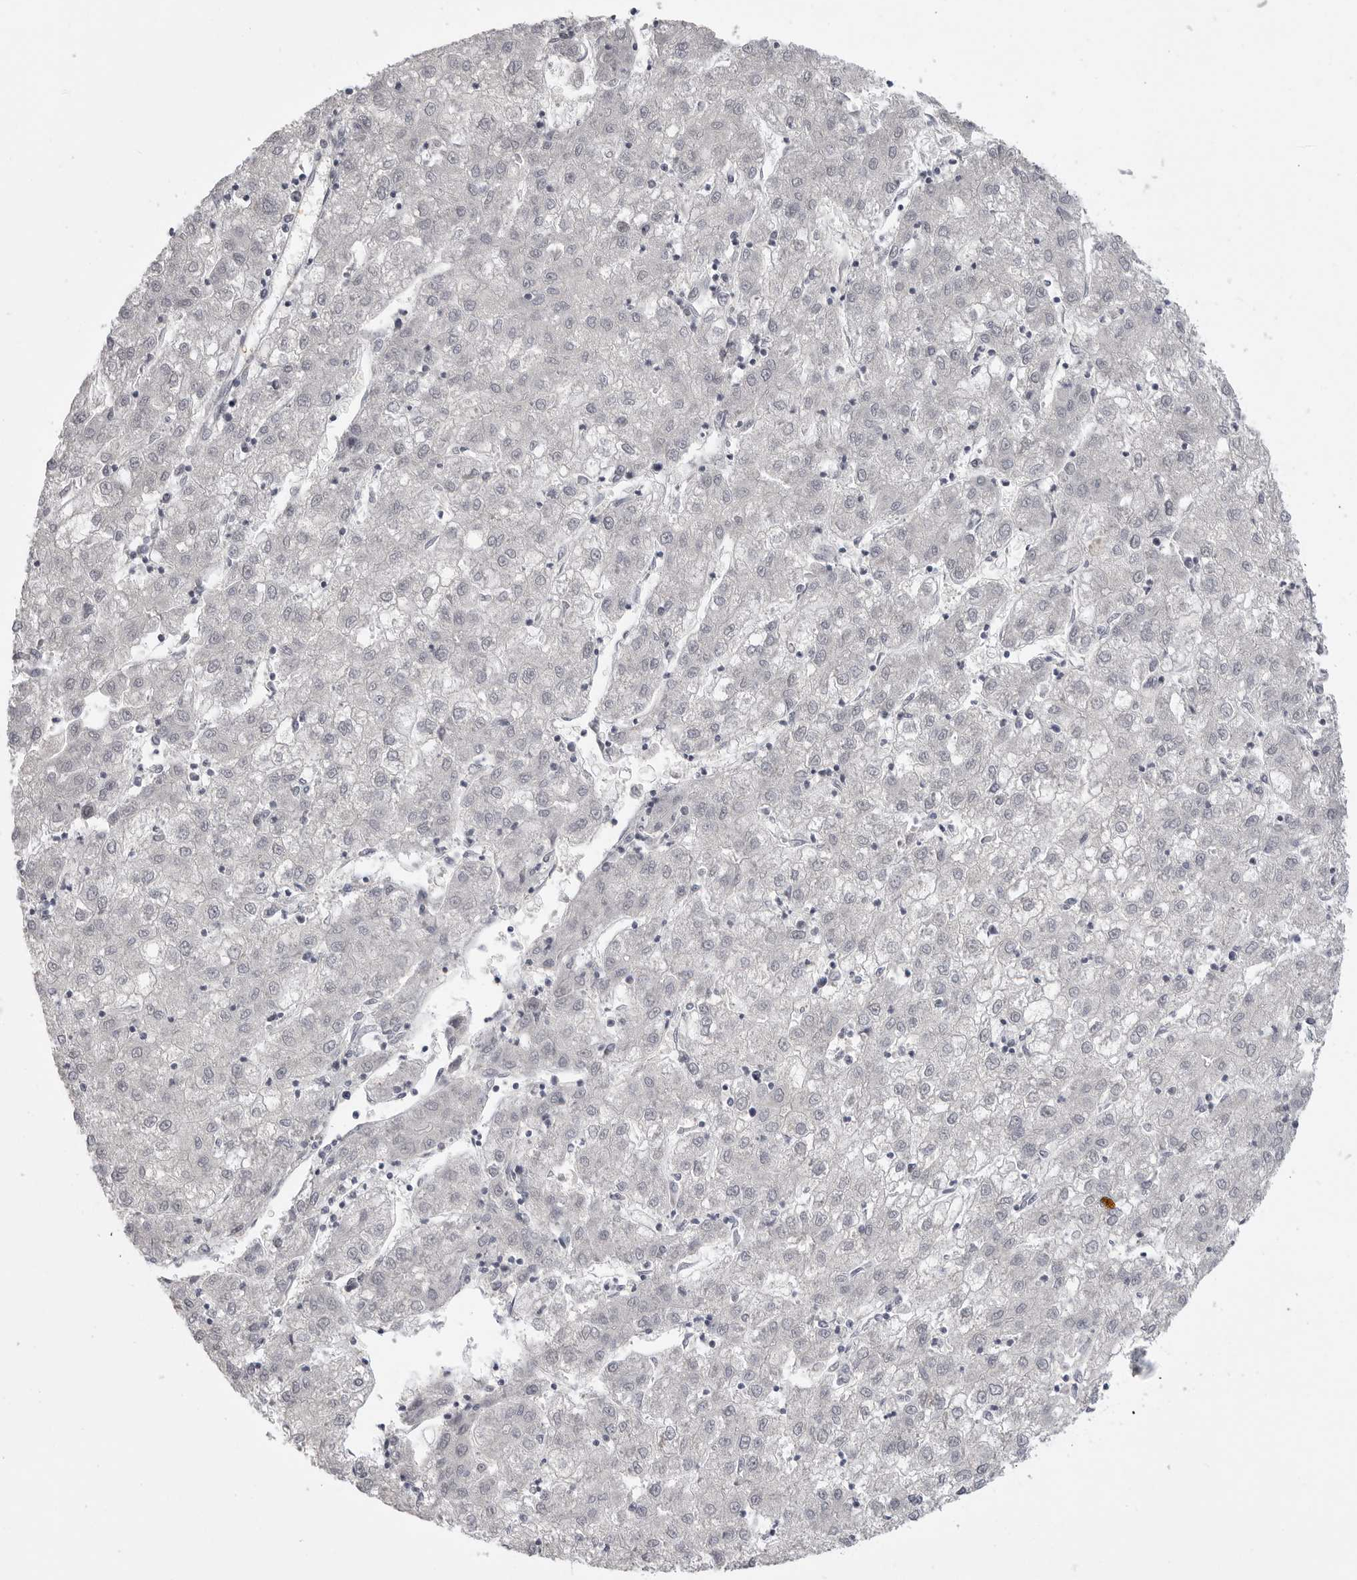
{"staining": {"intensity": "negative", "quantity": "none", "location": "none"}, "tissue": "liver cancer", "cell_type": "Tumor cells", "image_type": "cancer", "snomed": [{"axis": "morphology", "description": "Carcinoma, Hepatocellular, NOS"}, {"axis": "topography", "description": "Liver"}], "caption": "An image of liver hepatocellular carcinoma stained for a protein displays no brown staining in tumor cells.", "gene": "FBXO43", "patient": {"sex": "male", "age": 72}}